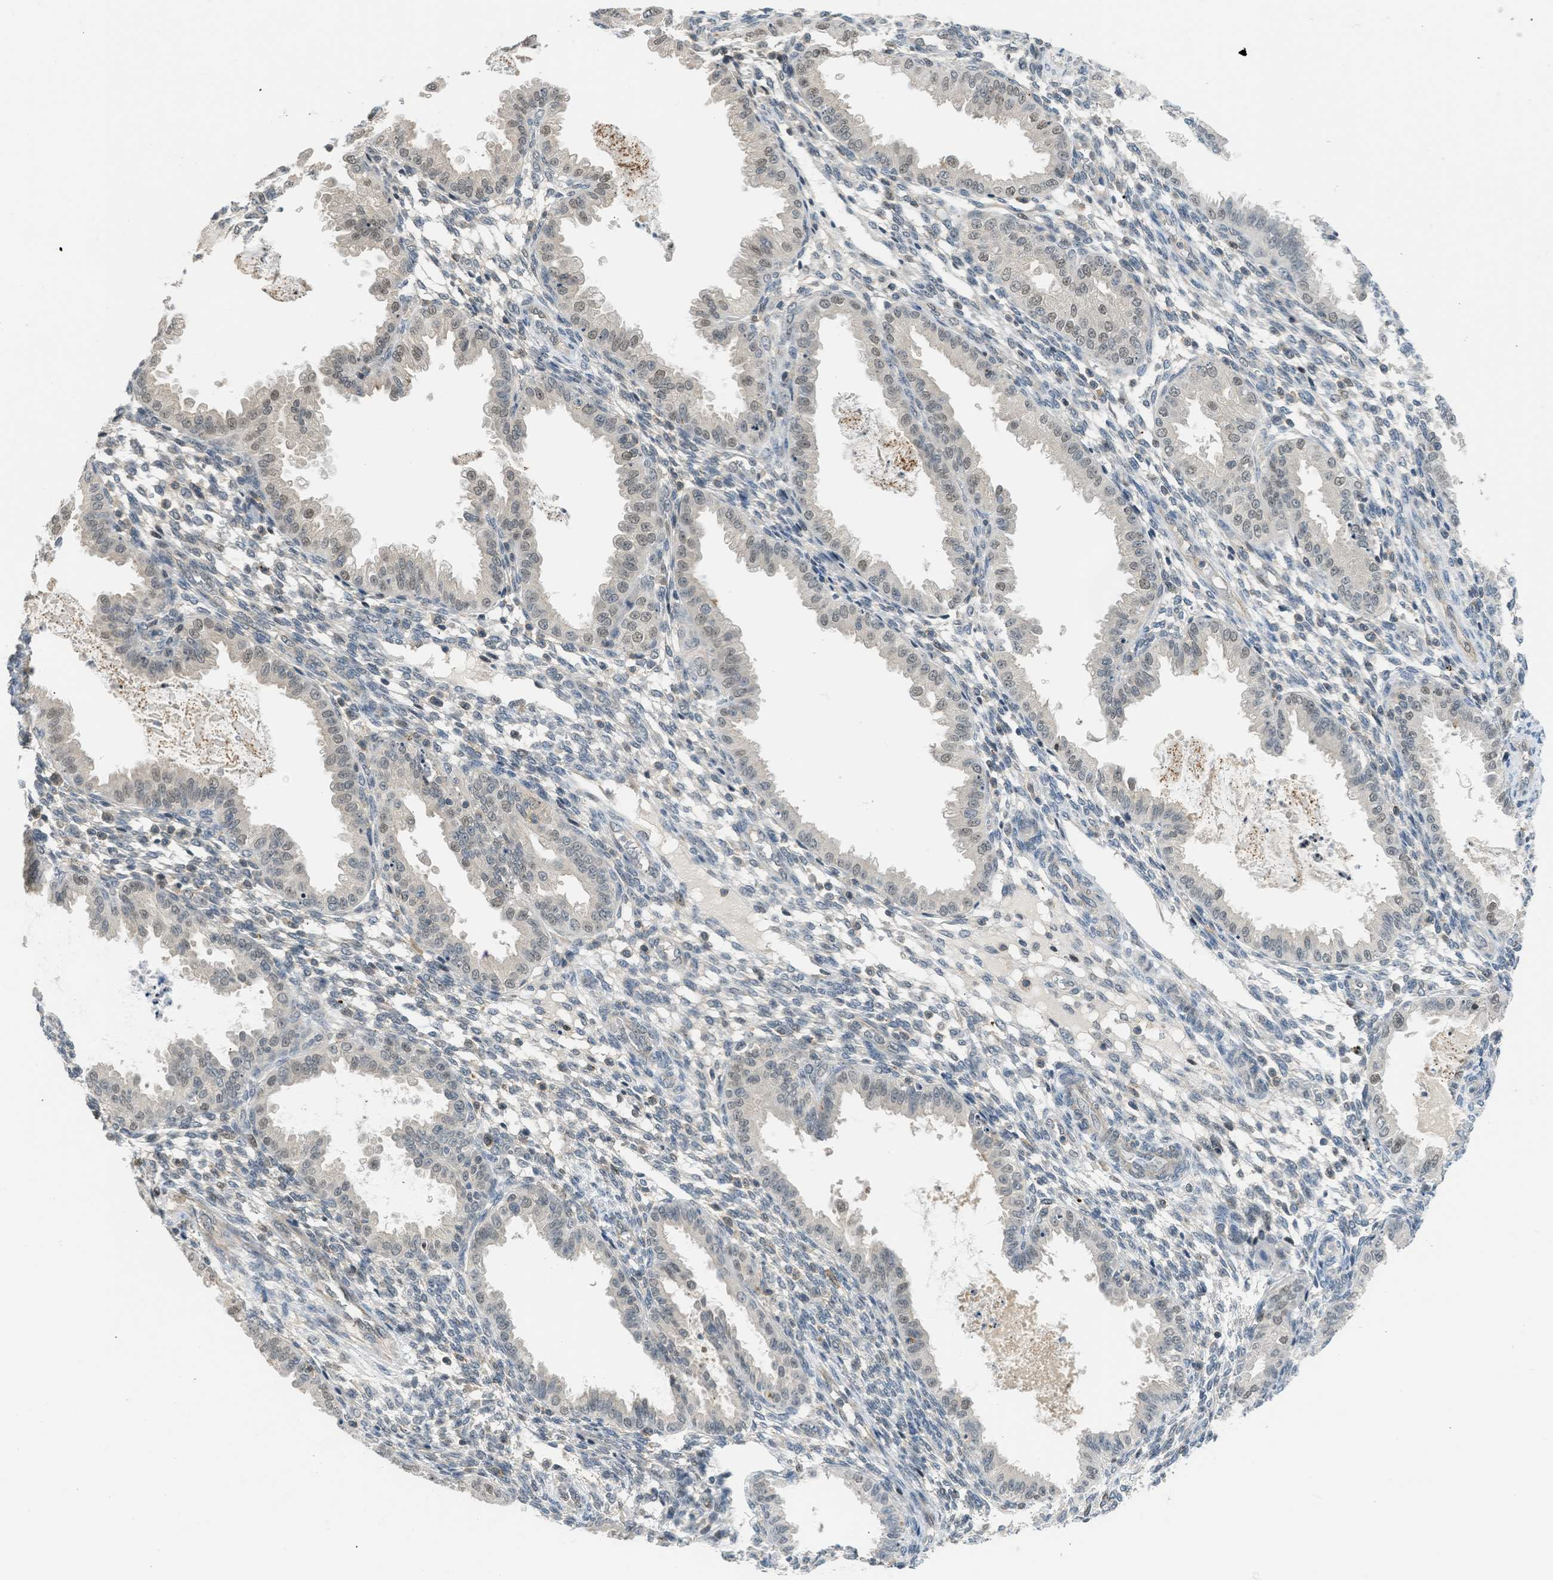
{"staining": {"intensity": "weak", "quantity": "25%-75%", "location": "cytoplasmic/membranous"}, "tissue": "endometrium", "cell_type": "Cells in endometrial stroma", "image_type": "normal", "snomed": [{"axis": "morphology", "description": "Normal tissue, NOS"}, {"axis": "topography", "description": "Endometrium"}], "caption": "A photomicrograph showing weak cytoplasmic/membranous staining in approximately 25%-75% of cells in endometrial stroma in unremarkable endometrium, as visualized by brown immunohistochemical staining.", "gene": "TTBK2", "patient": {"sex": "female", "age": 33}}